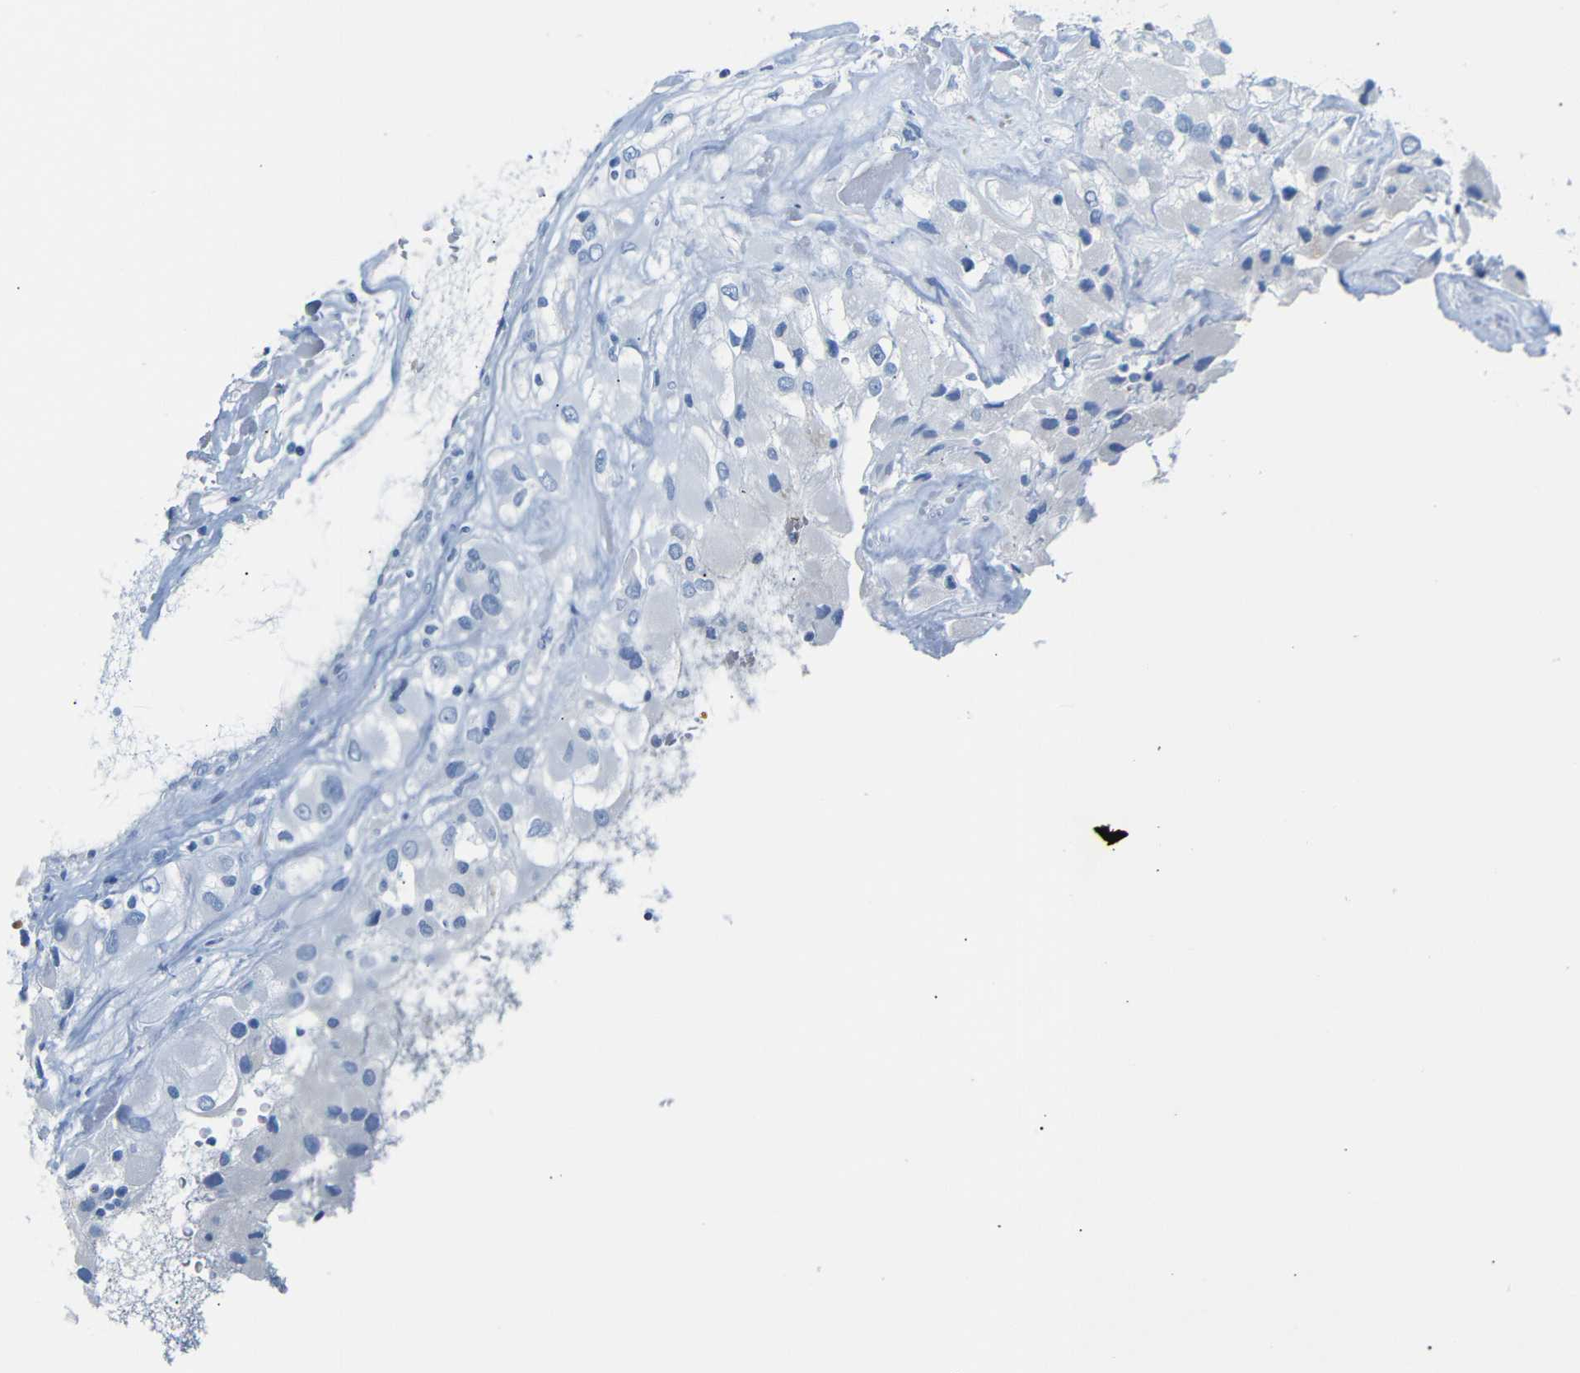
{"staining": {"intensity": "negative", "quantity": "none", "location": "none"}, "tissue": "renal cancer", "cell_type": "Tumor cells", "image_type": "cancer", "snomed": [{"axis": "morphology", "description": "Adenocarcinoma, NOS"}, {"axis": "topography", "description": "Kidney"}], "caption": "Adenocarcinoma (renal) stained for a protein using immunohistochemistry (IHC) exhibits no staining tumor cells.", "gene": "ERVMER34-1", "patient": {"sex": "female", "age": 52}}